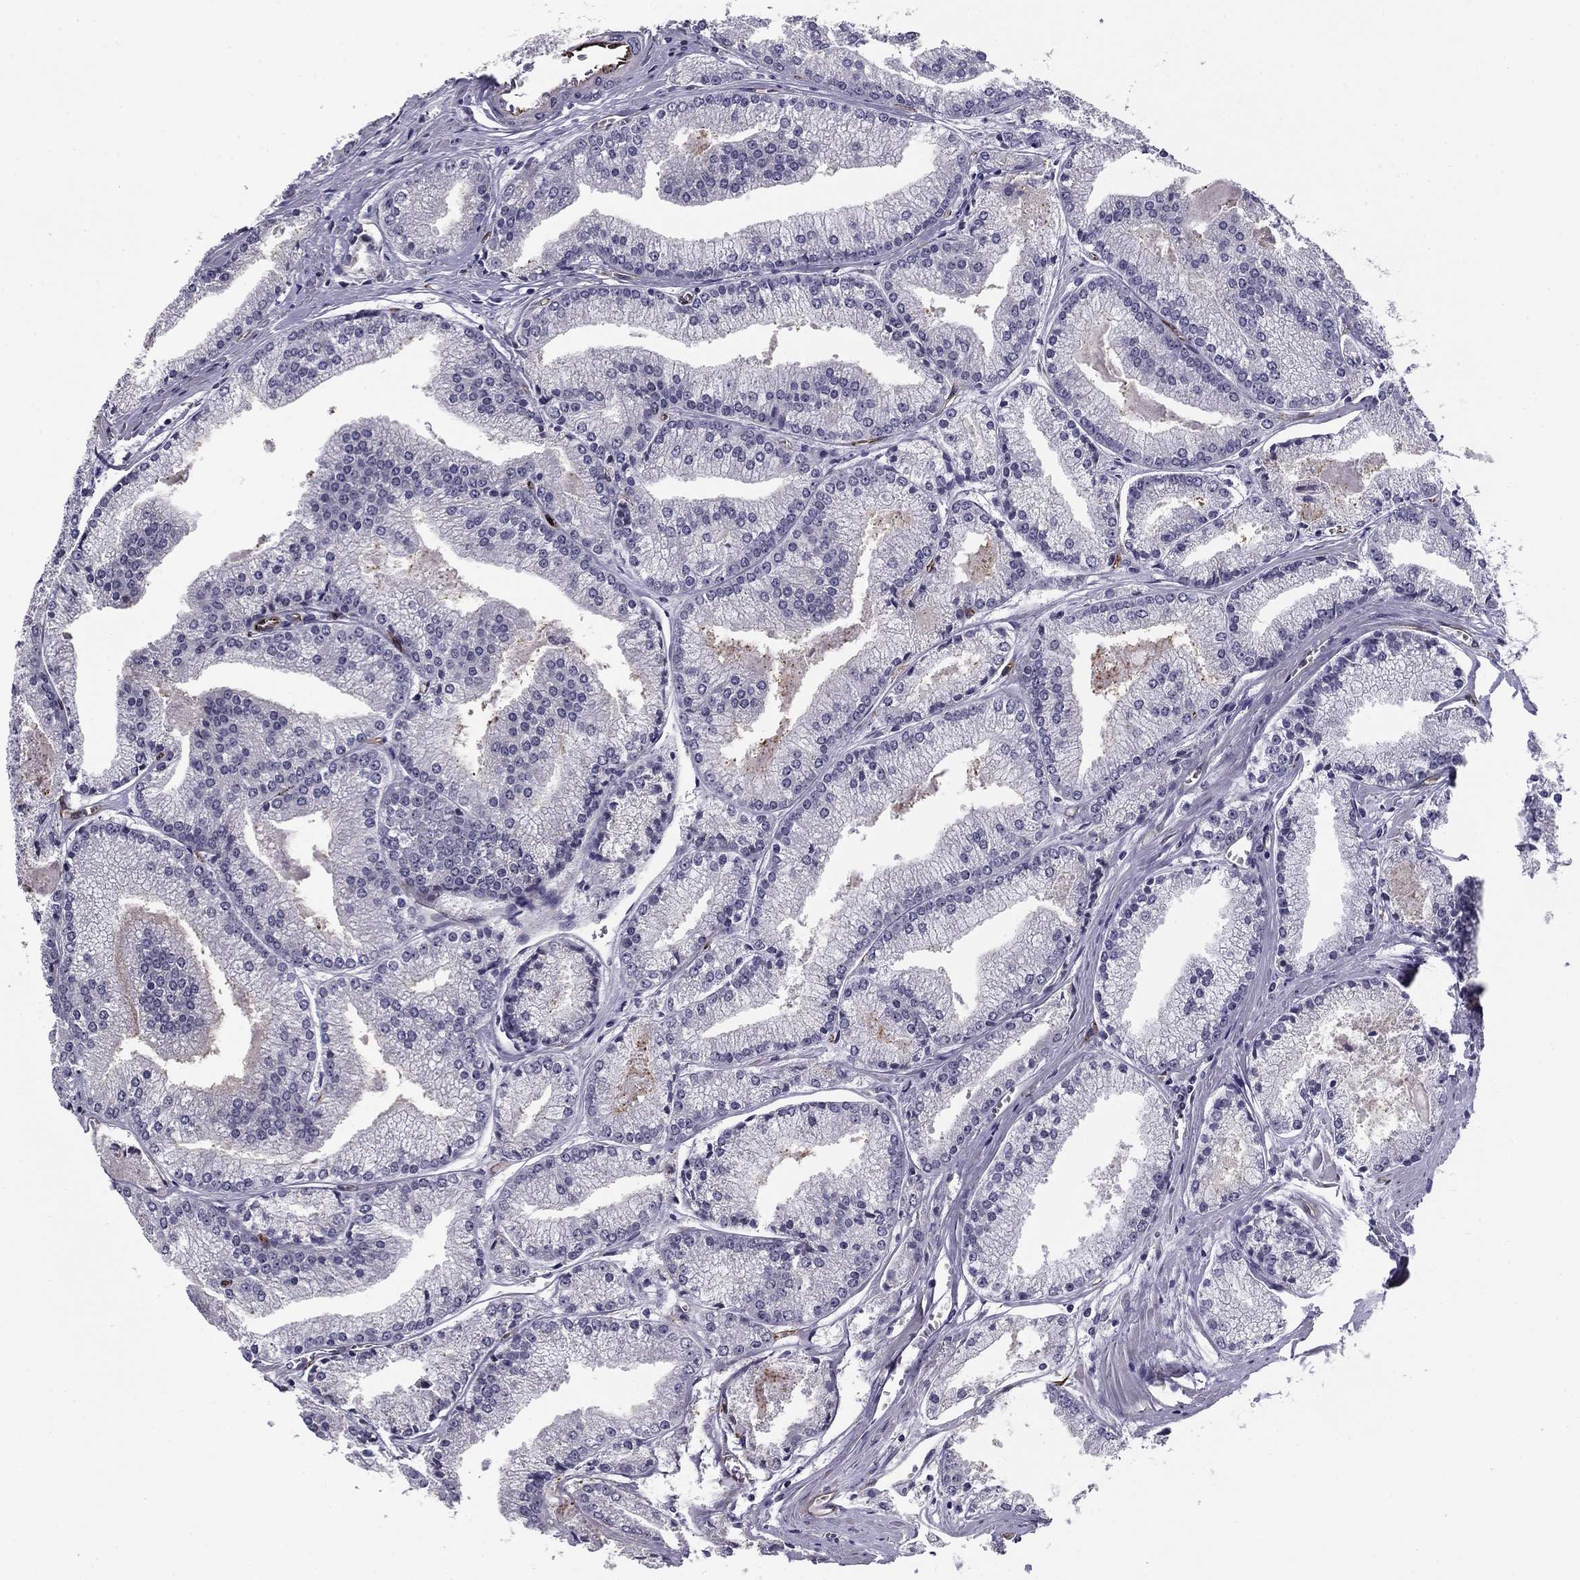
{"staining": {"intensity": "negative", "quantity": "none", "location": "none"}, "tissue": "prostate cancer", "cell_type": "Tumor cells", "image_type": "cancer", "snomed": [{"axis": "morphology", "description": "Adenocarcinoma, NOS"}, {"axis": "topography", "description": "Prostate"}], "caption": "Image shows no protein expression in tumor cells of prostate adenocarcinoma tissue.", "gene": "ANKS4B", "patient": {"sex": "male", "age": 72}}